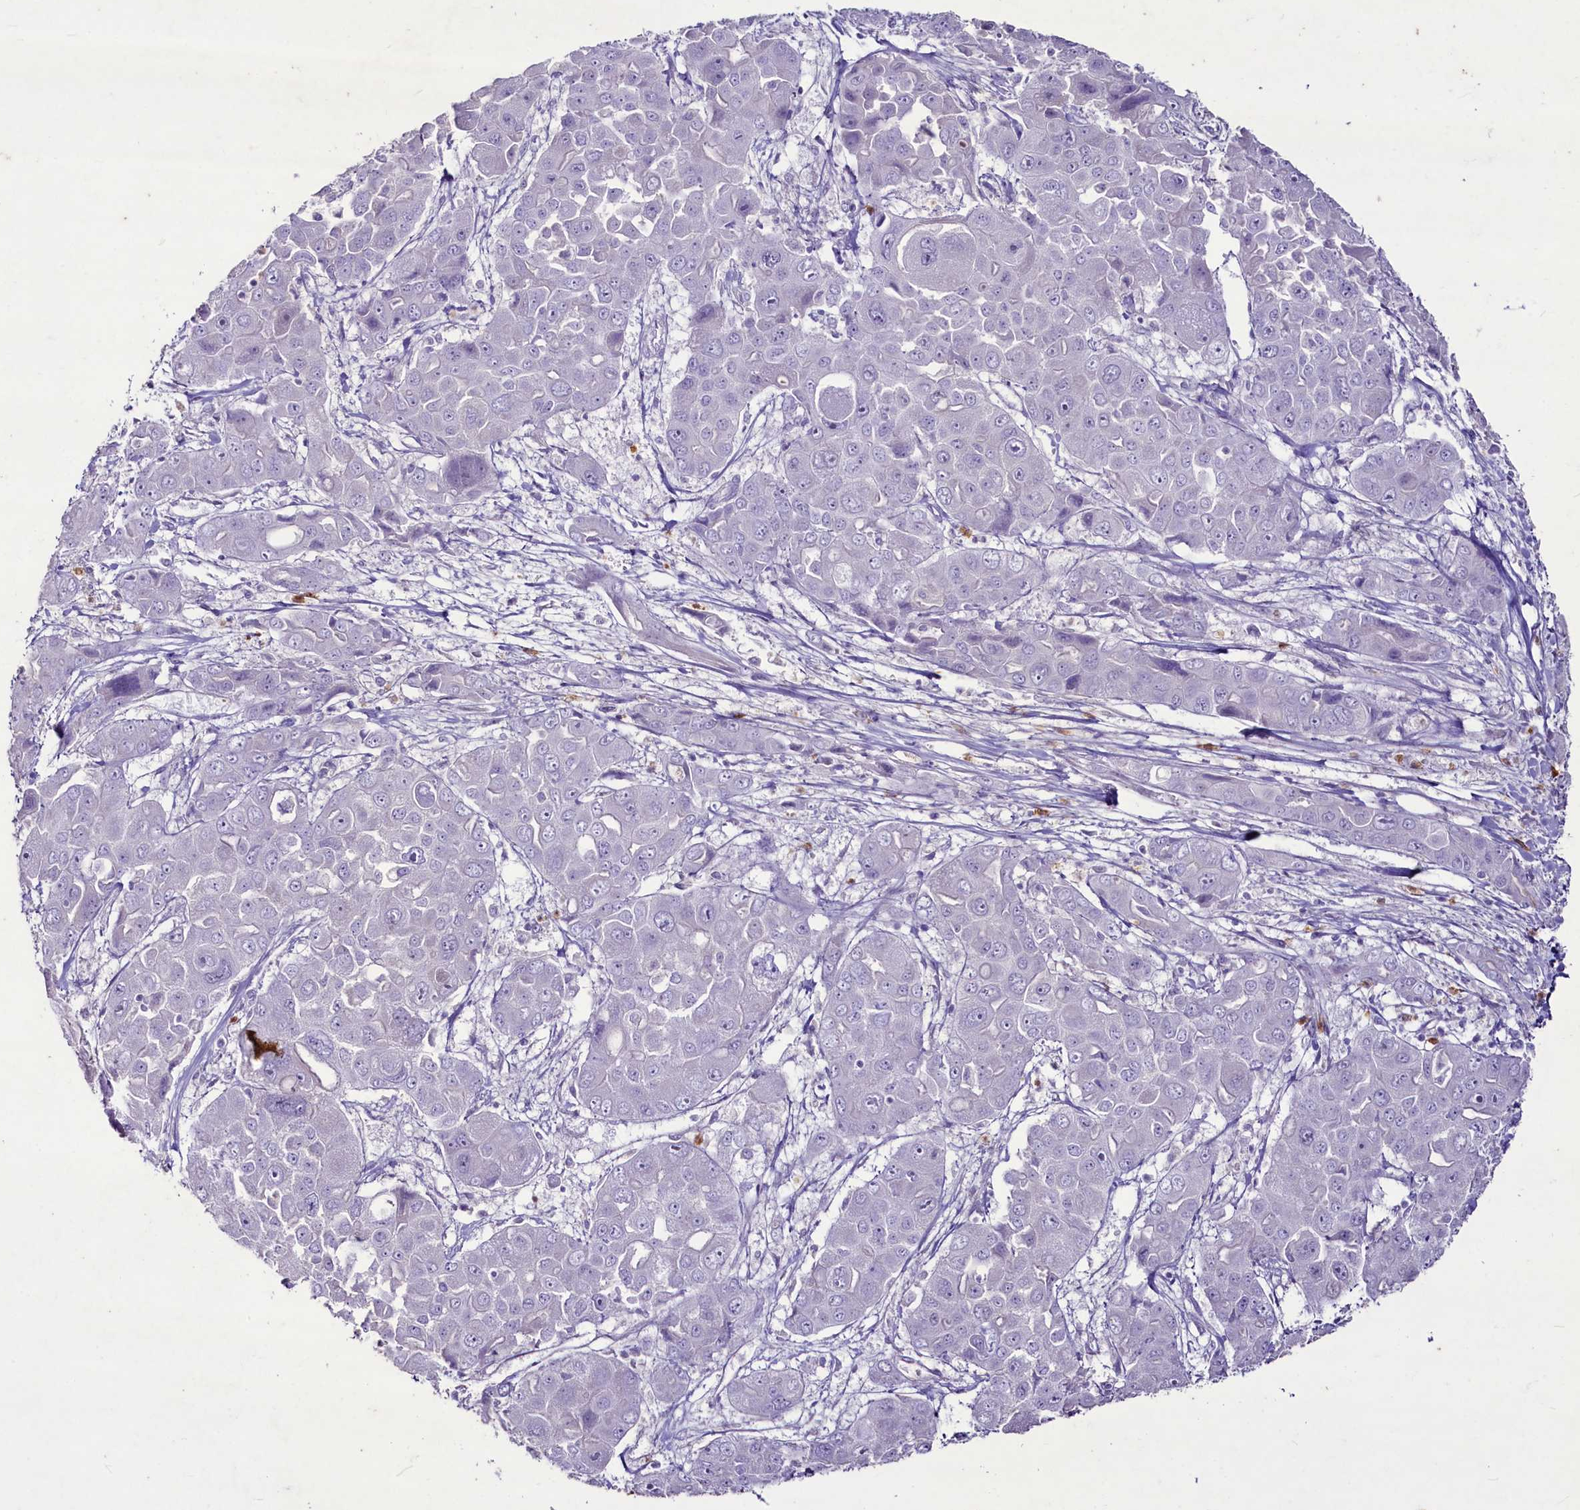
{"staining": {"intensity": "negative", "quantity": "none", "location": "none"}, "tissue": "liver cancer", "cell_type": "Tumor cells", "image_type": "cancer", "snomed": [{"axis": "morphology", "description": "Cholangiocarcinoma"}, {"axis": "topography", "description": "Liver"}], "caption": "IHC photomicrograph of neoplastic tissue: human liver cancer (cholangiocarcinoma) stained with DAB reveals no significant protein staining in tumor cells.", "gene": "FAM209B", "patient": {"sex": "male", "age": 67}}